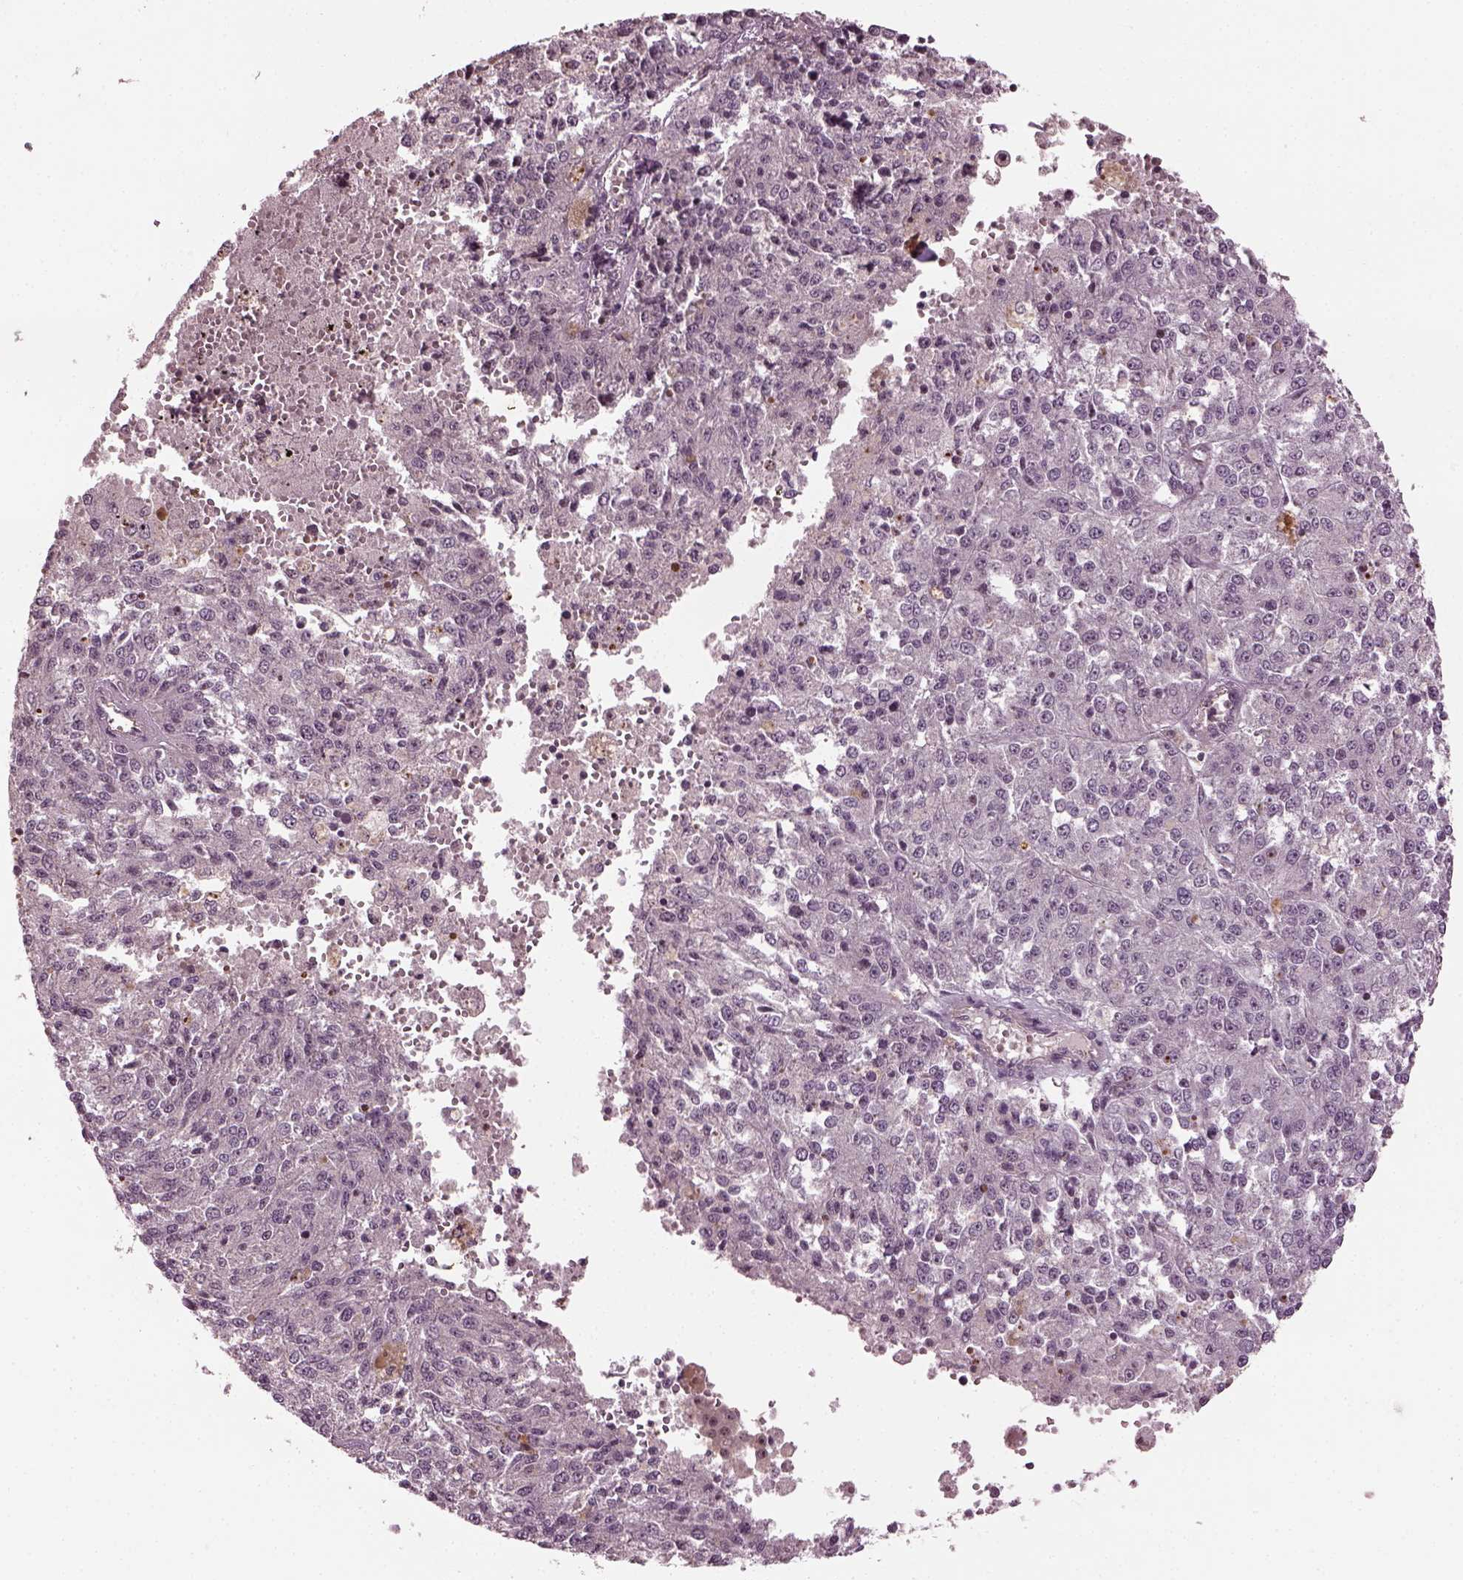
{"staining": {"intensity": "negative", "quantity": "none", "location": "none"}, "tissue": "melanoma", "cell_type": "Tumor cells", "image_type": "cancer", "snomed": [{"axis": "morphology", "description": "Malignant melanoma, Metastatic site"}, {"axis": "topography", "description": "Lymph node"}], "caption": "A high-resolution histopathology image shows immunohistochemistry (IHC) staining of melanoma, which demonstrates no significant expression in tumor cells. (Brightfield microscopy of DAB IHC at high magnification).", "gene": "GNRH1", "patient": {"sex": "female", "age": 64}}